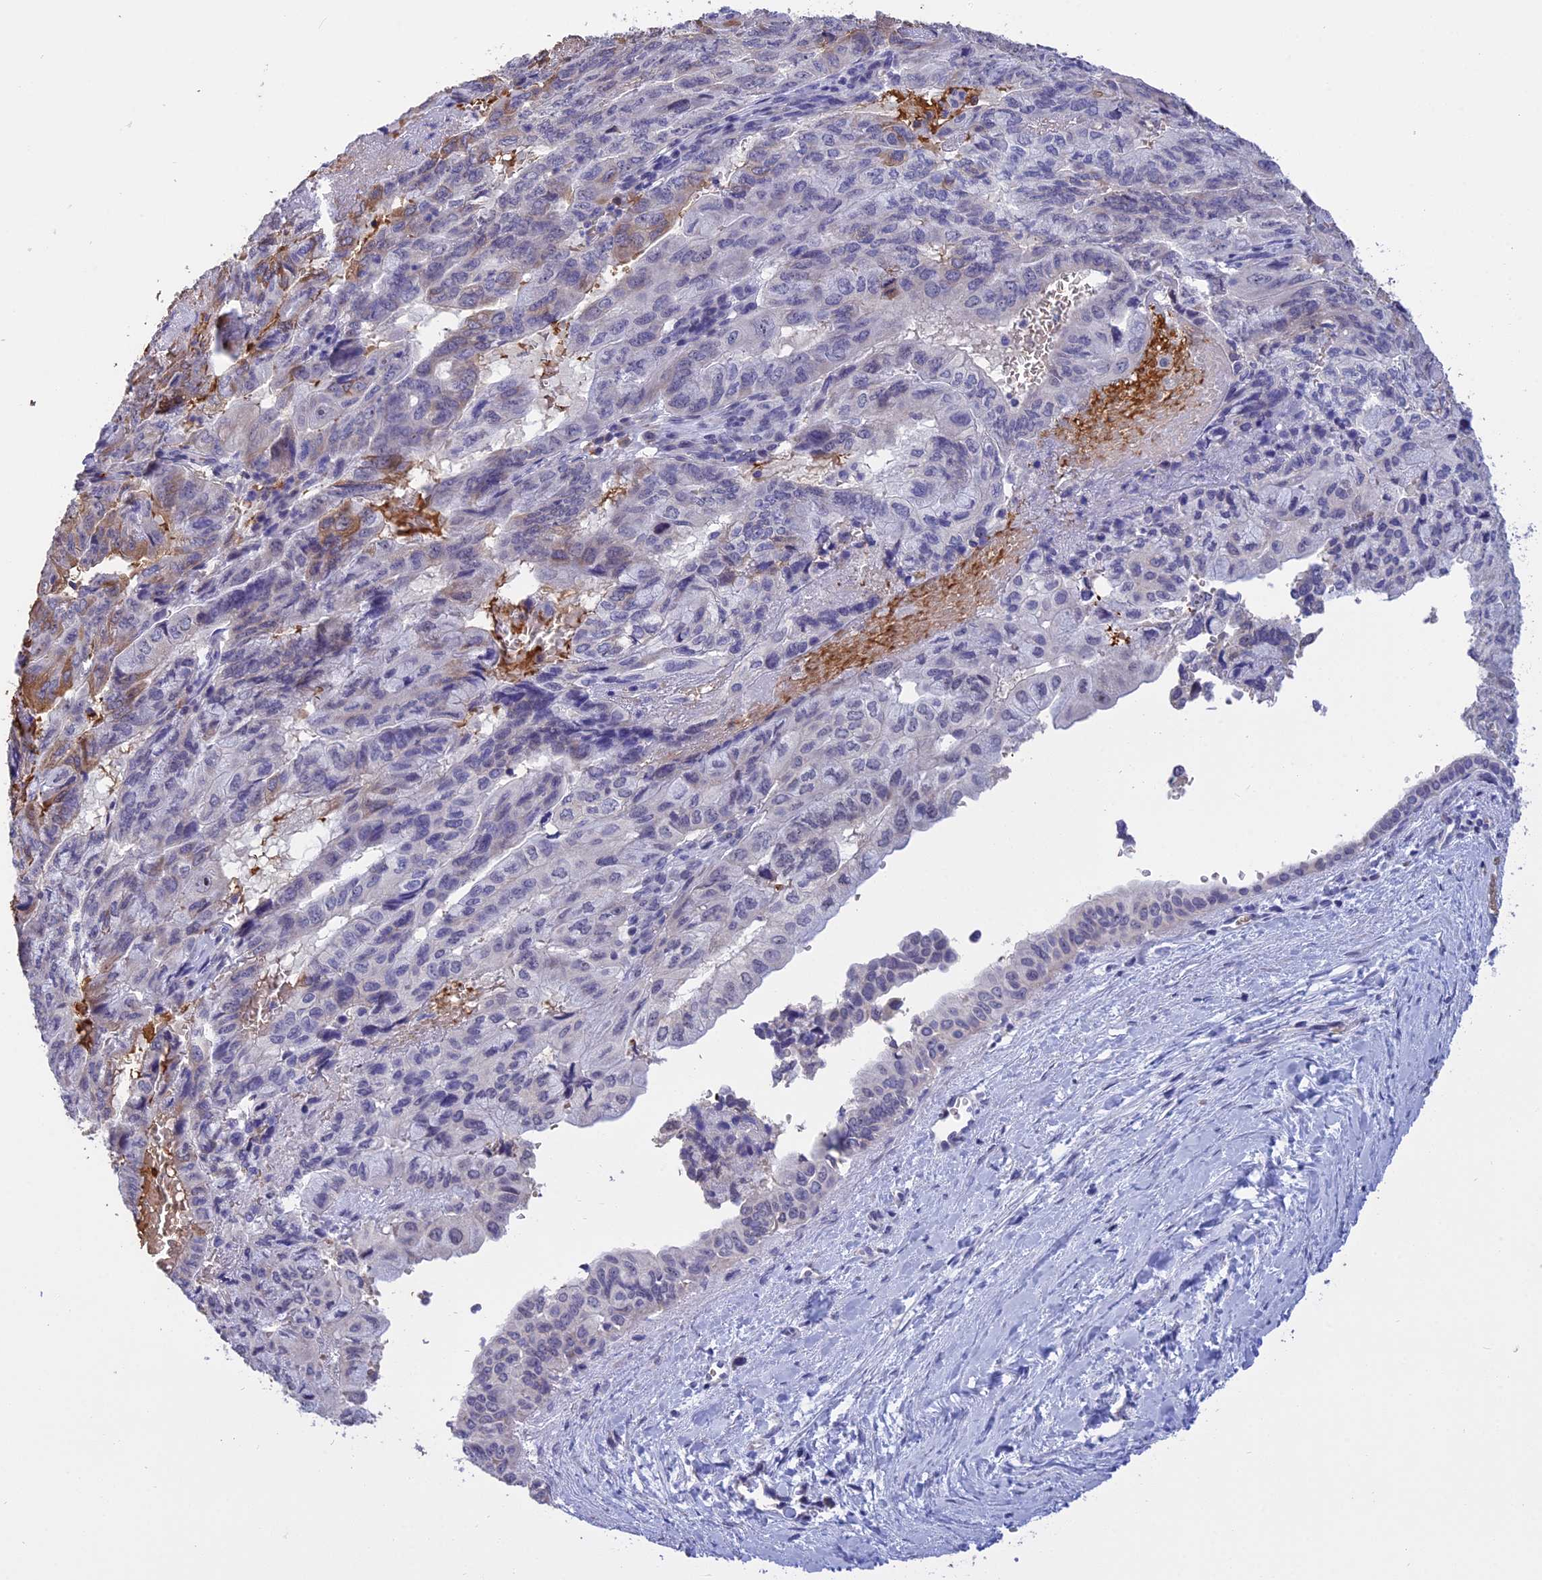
{"staining": {"intensity": "moderate", "quantity": "<25%", "location": "cytoplasmic/membranous"}, "tissue": "pancreatic cancer", "cell_type": "Tumor cells", "image_type": "cancer", "snomed": [{"axis": "morphology", "description": "Adenocarcinoma, NOS"}, {"axis": "topography", "description": "Pancreas"}], "caption": "Immunohistochemistry (IHC) micrograph of neoplastic tissue: human pancreatic adenocarcinoma stained using immunohistochemistry (IHC) shows low levels of moderate protein expression localized specifically in the cytoplasmic/membranous of tumor cells, appearing as a cytoplasmic/membranous brown color.", "gene": "KNOP1", "patient": {"sex": "male", "age": 51}}